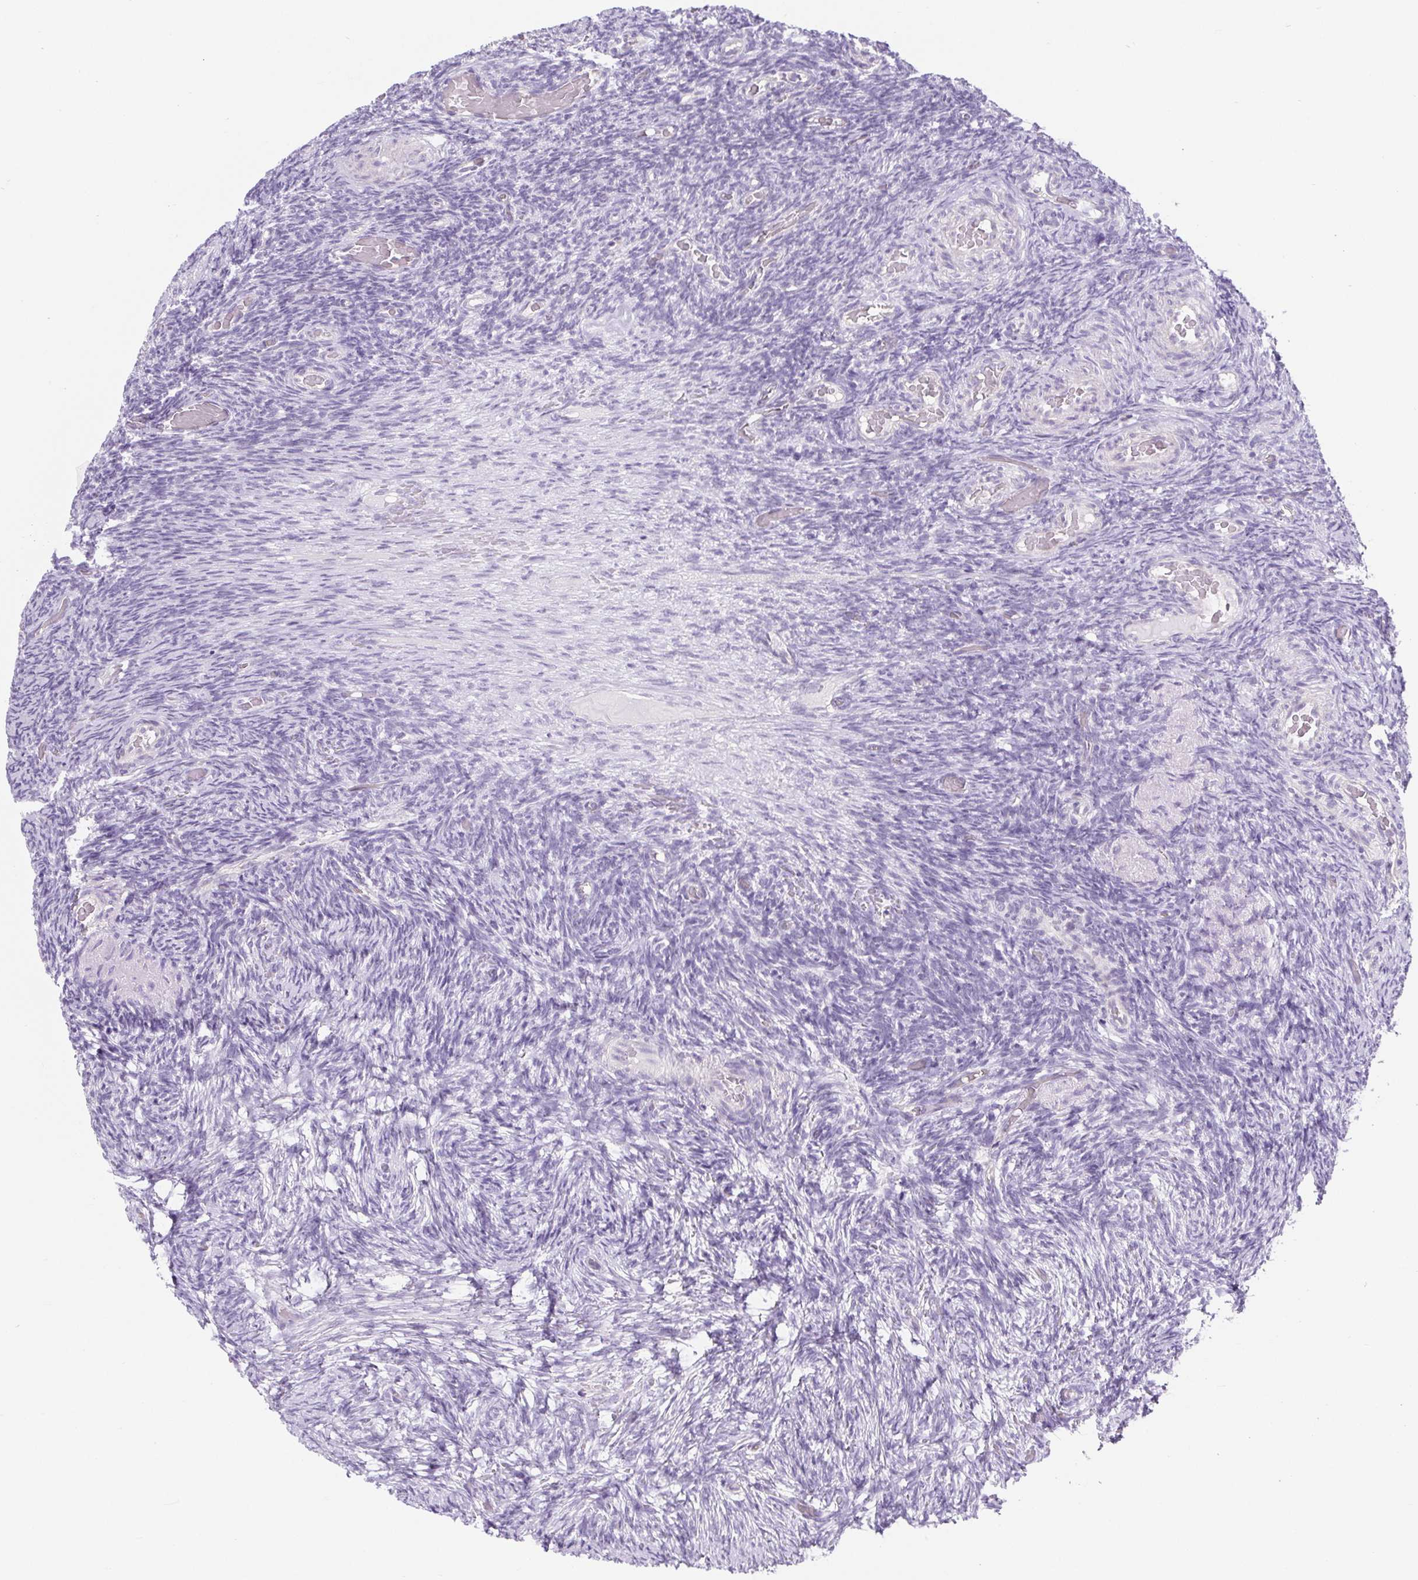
{"staining": {"intensity": "negative", "quantity": "none", "location": "none"}, "tissue": "ovary", "cell_type": "Ovarian stroma cells", "image_type": "normal", "snomed": [{"axis": "morphology", "description": "Normal tissue, NOS"}, {"axis": "topography", "description": "Ovary"}], "caption": "DAB (3,3'-diaminobenzidine) immunohistochemical staining of unremarkable ovary exhibits no significant expression in ovarian stroma cells.", "gene": "BCAS1", "patient": {"sex": "female", "age": 34}}